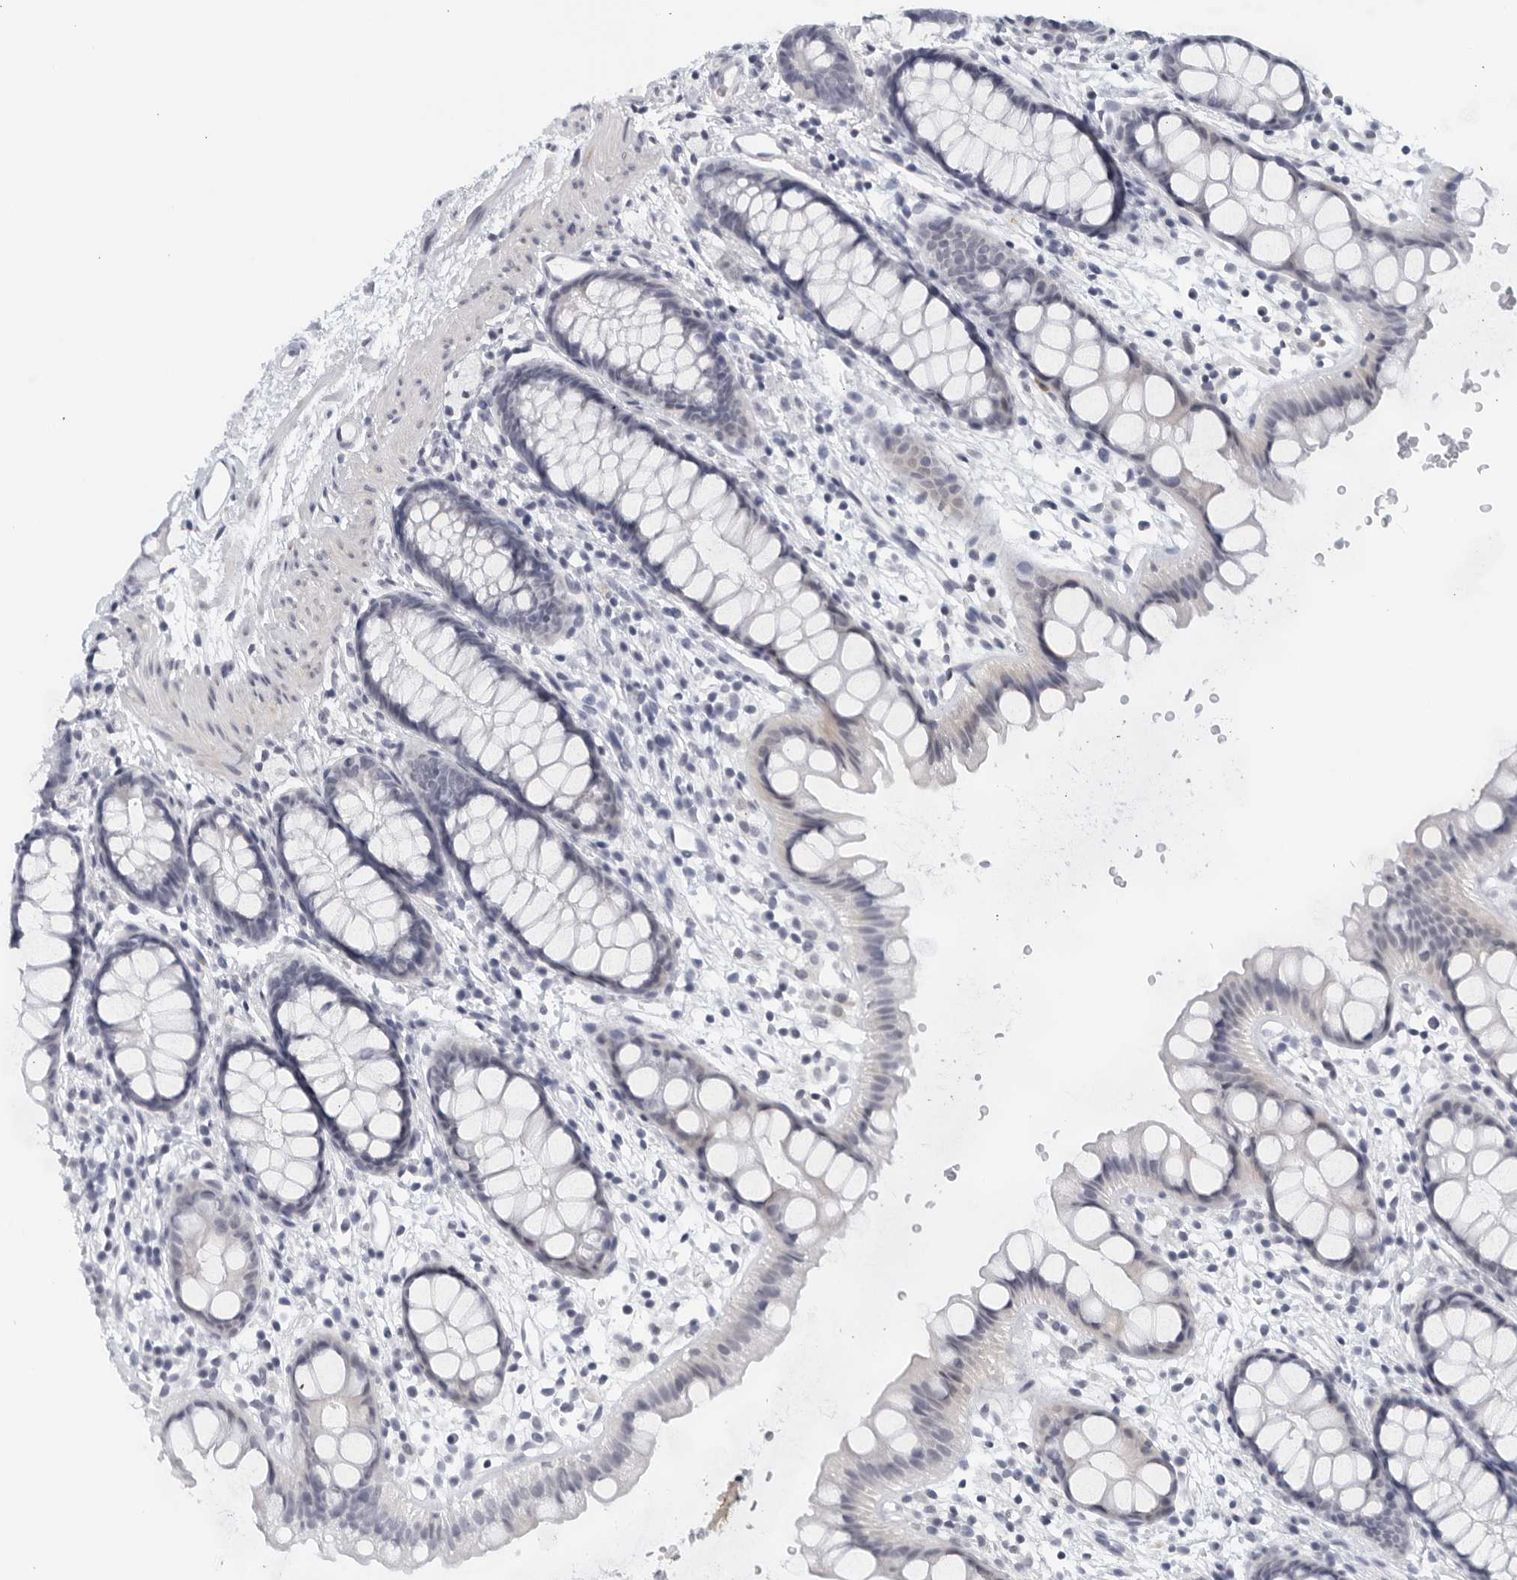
{"staining": {"intensity": "negative", "quantity": "none", "location": "none"}, "tissue": "rectum", "cell_type": "Glandular cells", "image_type": "normal", "snomed": [{"axis": "morphology", "description": "Normal tissue, NOS"}, {"axis": "topography", "description": "Rectum"}], "caption": "Immunohistochemistry of benign rectum exhibits no positivity in glandular cells. Nuclei are stained in blue.", "gene": "MATN1", "patient": {"sex": "female", "age": 65}}